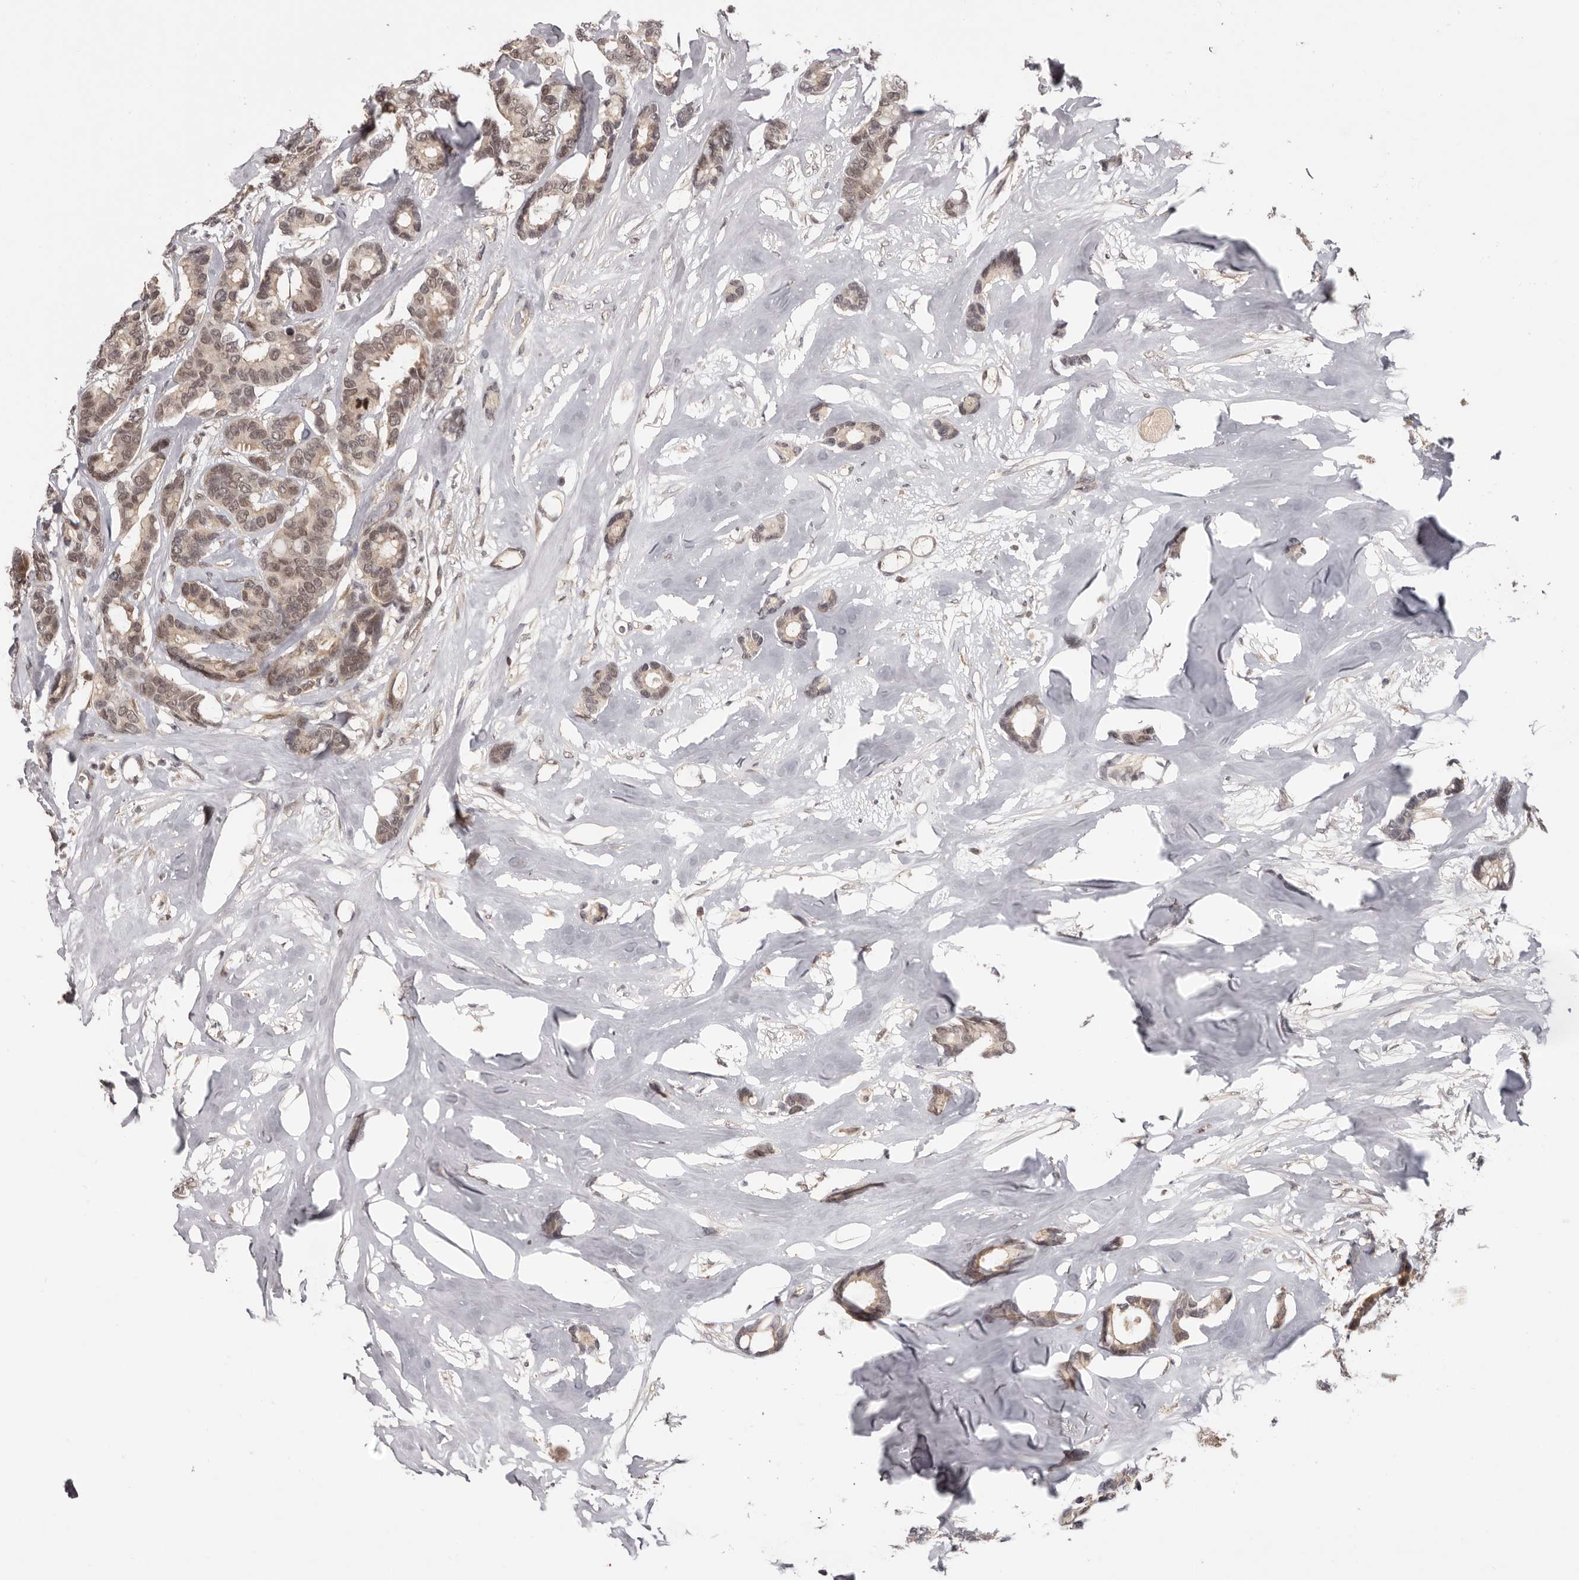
{"staining": {"intensity": "weak", "quantity": ">75%", "location": "cytoplasmic/membranous,nuclear"}, "tissue": "breast cancer", "cell_type": "Tumor cells", "image_type": "cancer", "snomed": [{"axis": "morphology", "description": "Duct carcinoma"}, {"axis": "topography", "description": "Breast"}], "caption": "DAB immunohistochemical staining of breast cancer (infiltrating ductal carcinoma) displays weak cytoplasmic/membranous and nuclear protein positivity in about >75% of tumor cells.", "gene": "TBX5", "patient": {"sex": "female", "age": 87}}